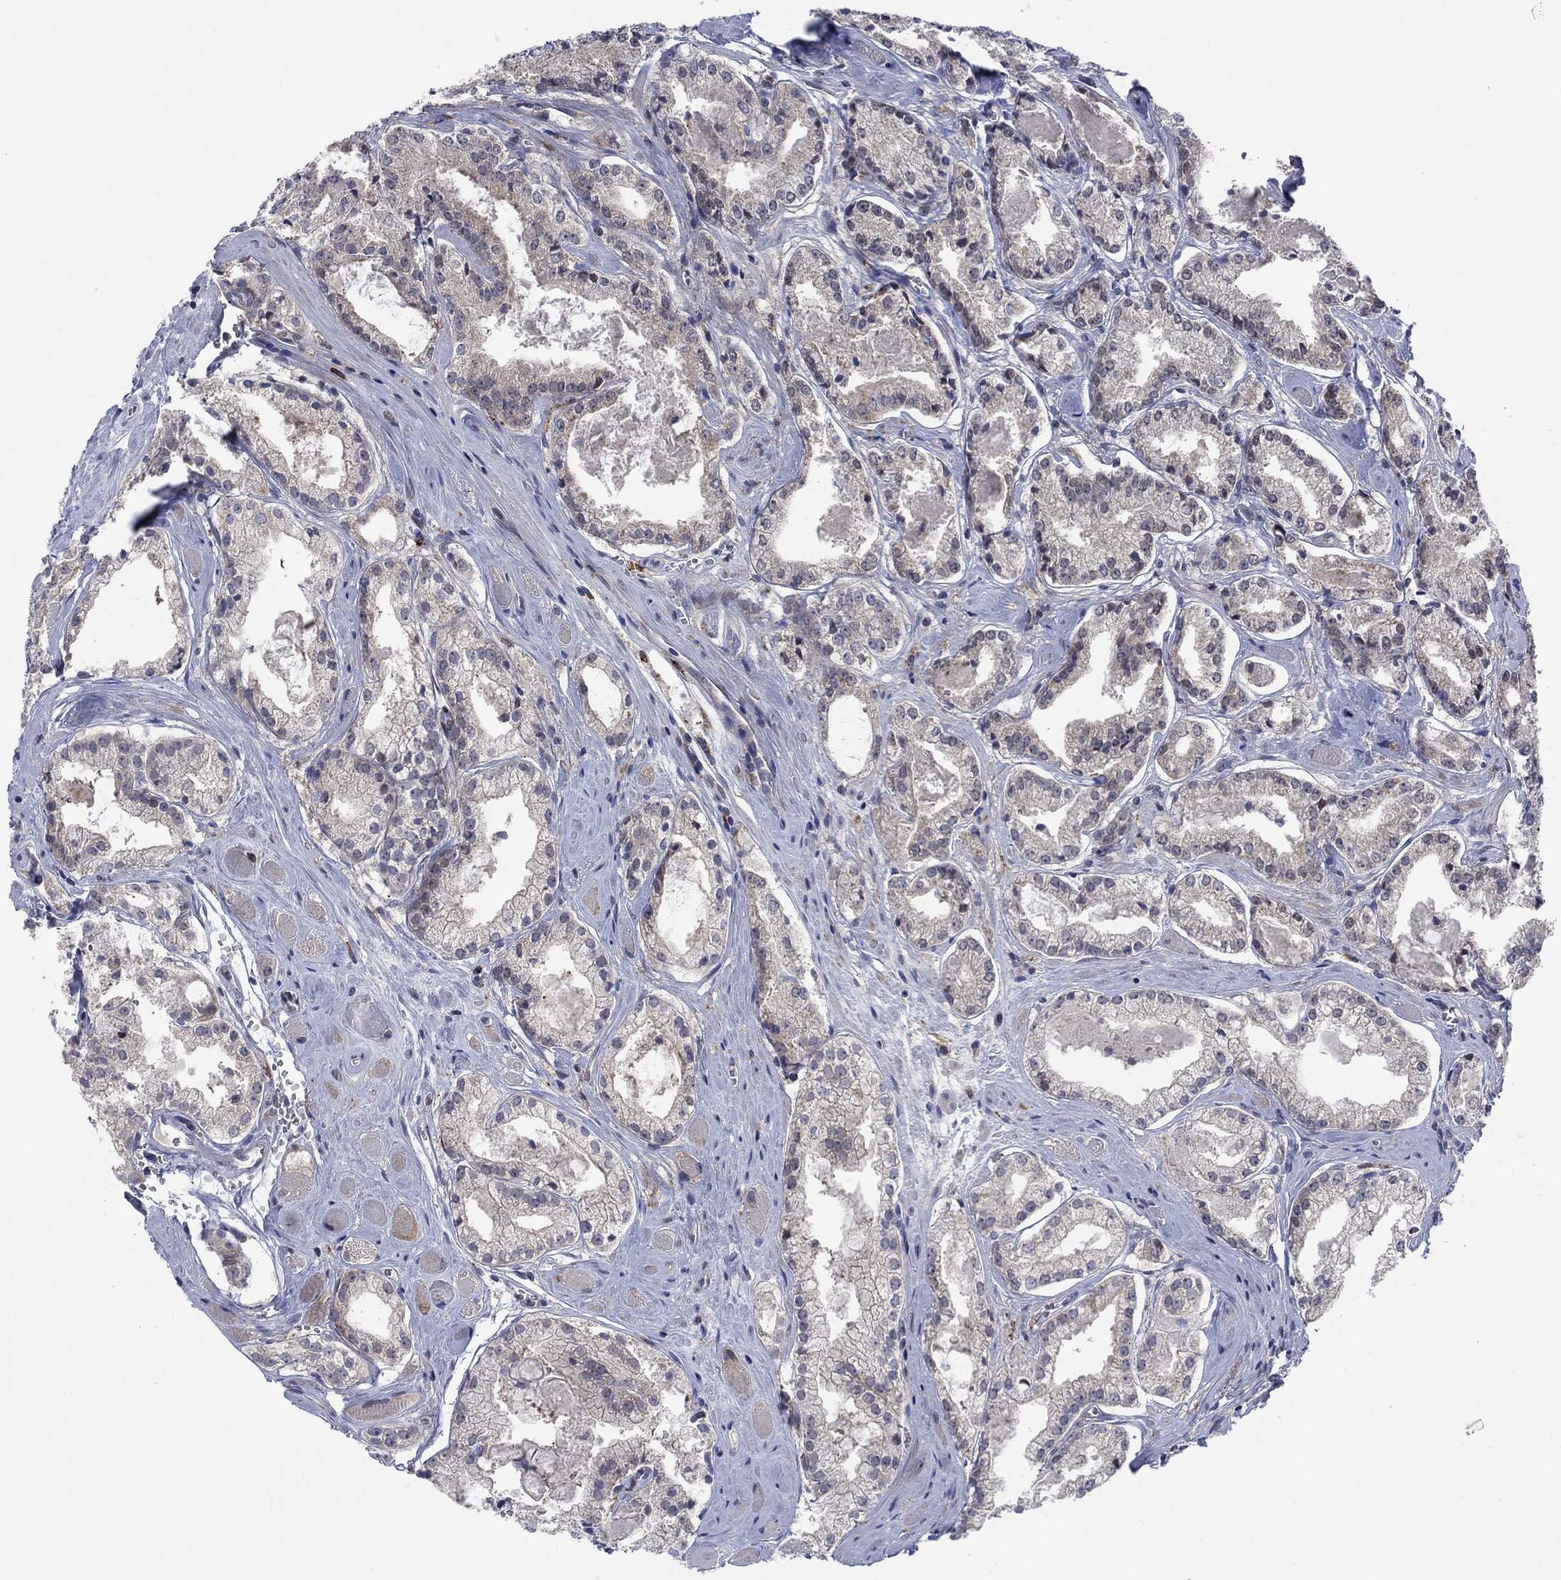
{"staining": {"intensity": "weak", "quantity": "25%-75%", "location": "cytoplasmic/membranous"}, "tissue": "prostate cancer", "cell_type": "Tumor cells", "image_type": "cancer", "snomed": [{"axis": "morphology", "description": "Adenocarcinoma, NOS"}, {"axis": "topography", "description": "Prostate"}], "caption": "Approximately 25%-75% of tumor cells in human adenocarcinoma (prostate) display weak cytoplasmic/membranous protein expression as visualized by brown immunohistochemical staining.", "gene": "SLC35F2", "patient": {"sex": "male", "age": 72}}